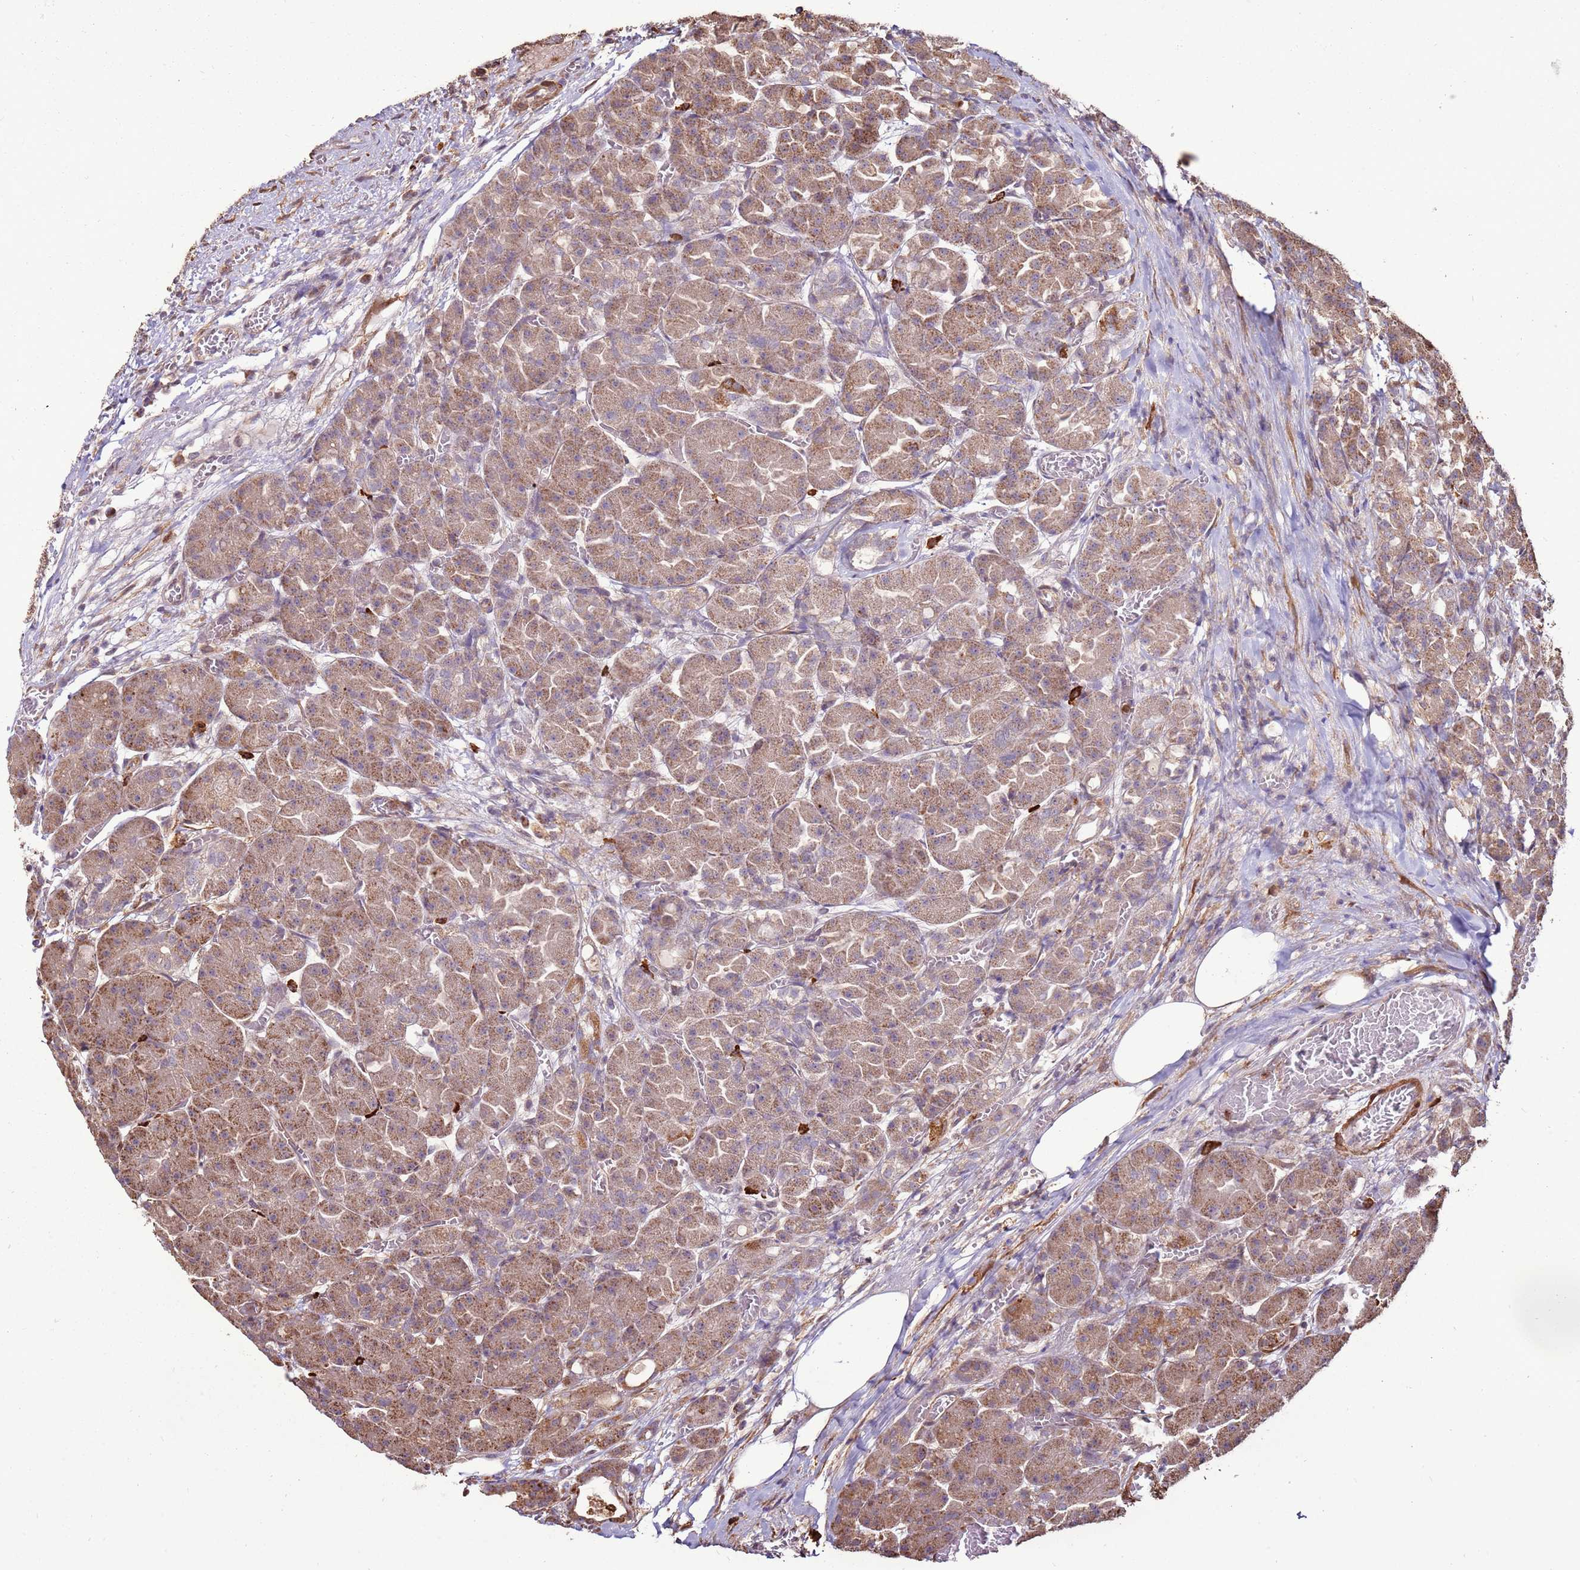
{"staining": {"intensity": "moderate", "quantity": ">75%", "location": "cytoplasmic/membranous"}, "tissue": "pancreas", "cell_type": "Exocrine glandular cells", "image_type": "normal", "snomed": [{"axis": "morphology", "description": "Normal tissue, NOS"}, {"axis": "topography", "description": "Pancreas"}], "caption": "The photomicrograph demonstrates immunohistochemical staining of unremarkable pancreas. There is moderate cytoplasmic/membranous expression is present in approximately >75% of exocrine glandular cells.", "gene": "DDX59", "patient": {"sex": "male", "age": 63}}